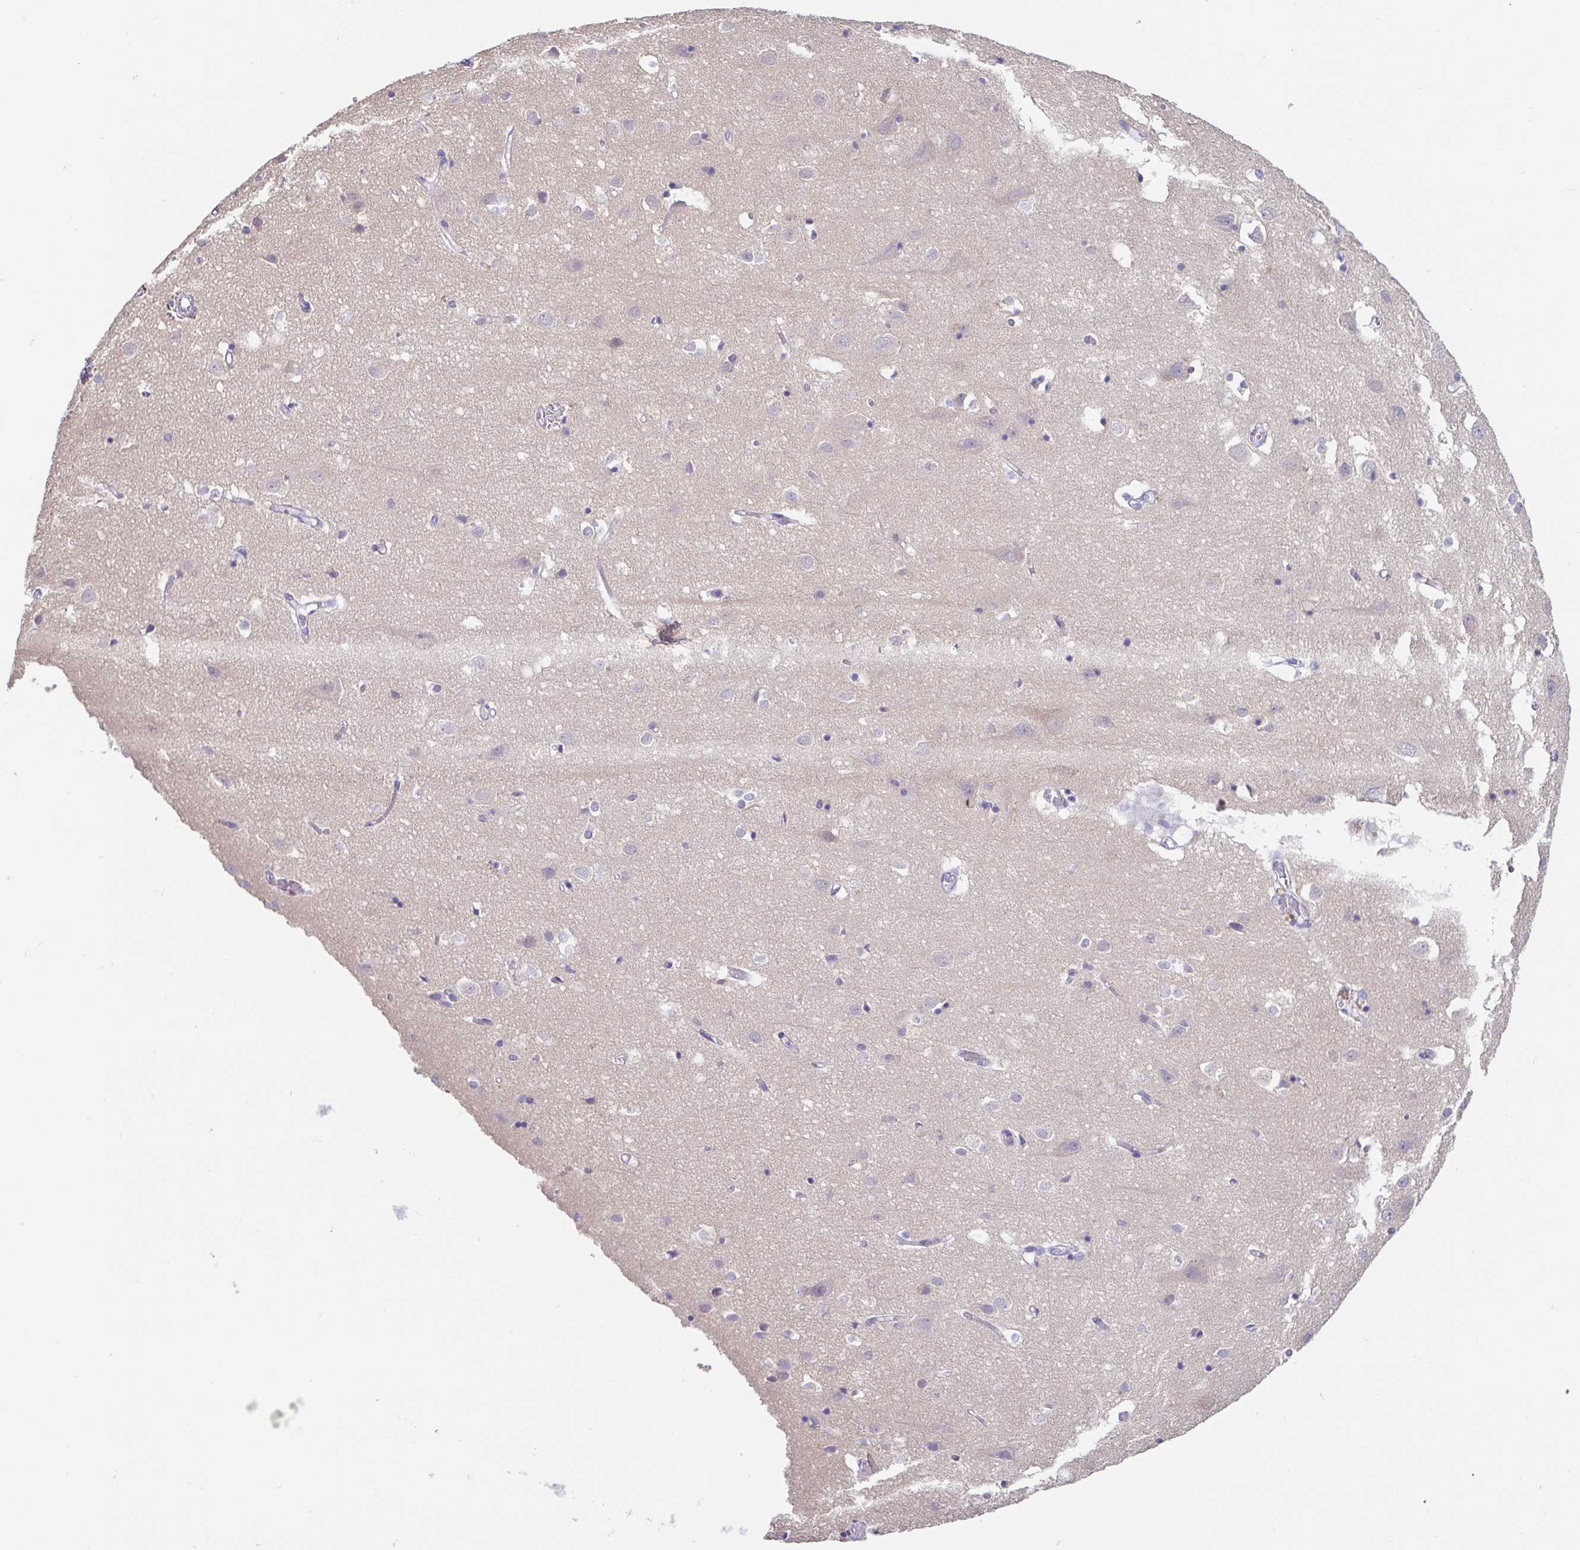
{"staining": {"intensity": "negative", "quantity": "none", "location": "none"}, "tissue": "cerebral cortex", "cell_type": "Endothelial cells", "image_type": "normal", "snomed": [{"axis": "morphology", "description": "Normal tissue, NOS"}, {"axis": "topography", "description": "Cerebral cortex"}], "caption": "A high-resolution photomicrograph shows immunohistochemistry staining of benign cerebral cortex, which shows no significant expression in endothelial cells. (DAB (3,3'-diaminobenzidine) immunohistochemistry visualized using brightfield microscopy, high magnification).", "gene": "FABP3", "patient": {"sex": "male", "age": 70}}